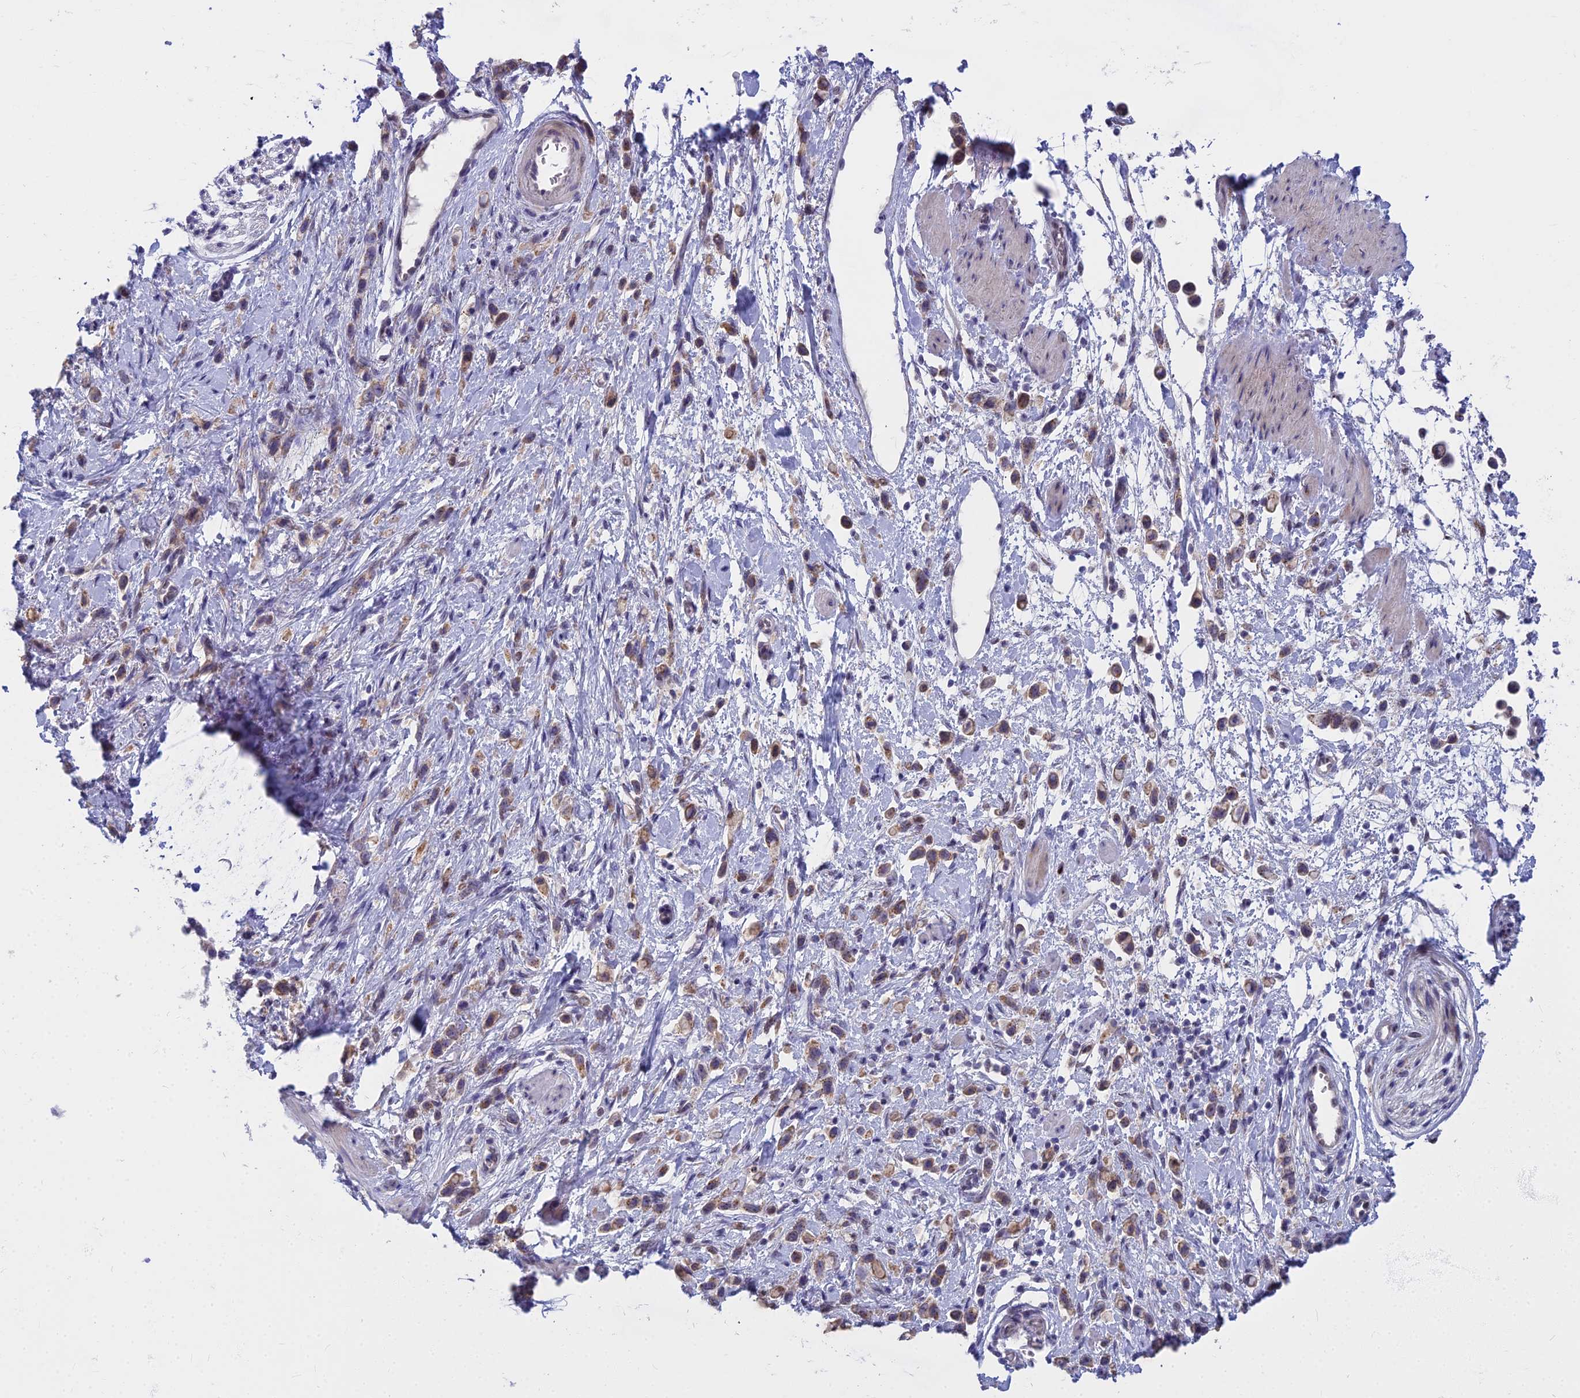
{"staining": {"intensity": "moderate", "quantity": ">75%", "location": "cytoplasmic/membranous"}, "tissue": "stomach cancer", "cell_type": "Tumor cells", "image_type": "cancer", "snomed": [{"axis": "morphology", "description": "Adenocarcinoma, NOS"}, {"axis": "topography", "description": "Stomach"}], "caption": "Moderate cytoplasmic/membranous staining is appreciated in about >75% of tumor cells in stomach adenocarcinoma.", "gene": "WDPCP", "patient": {"sex": "female", "age": 65}}